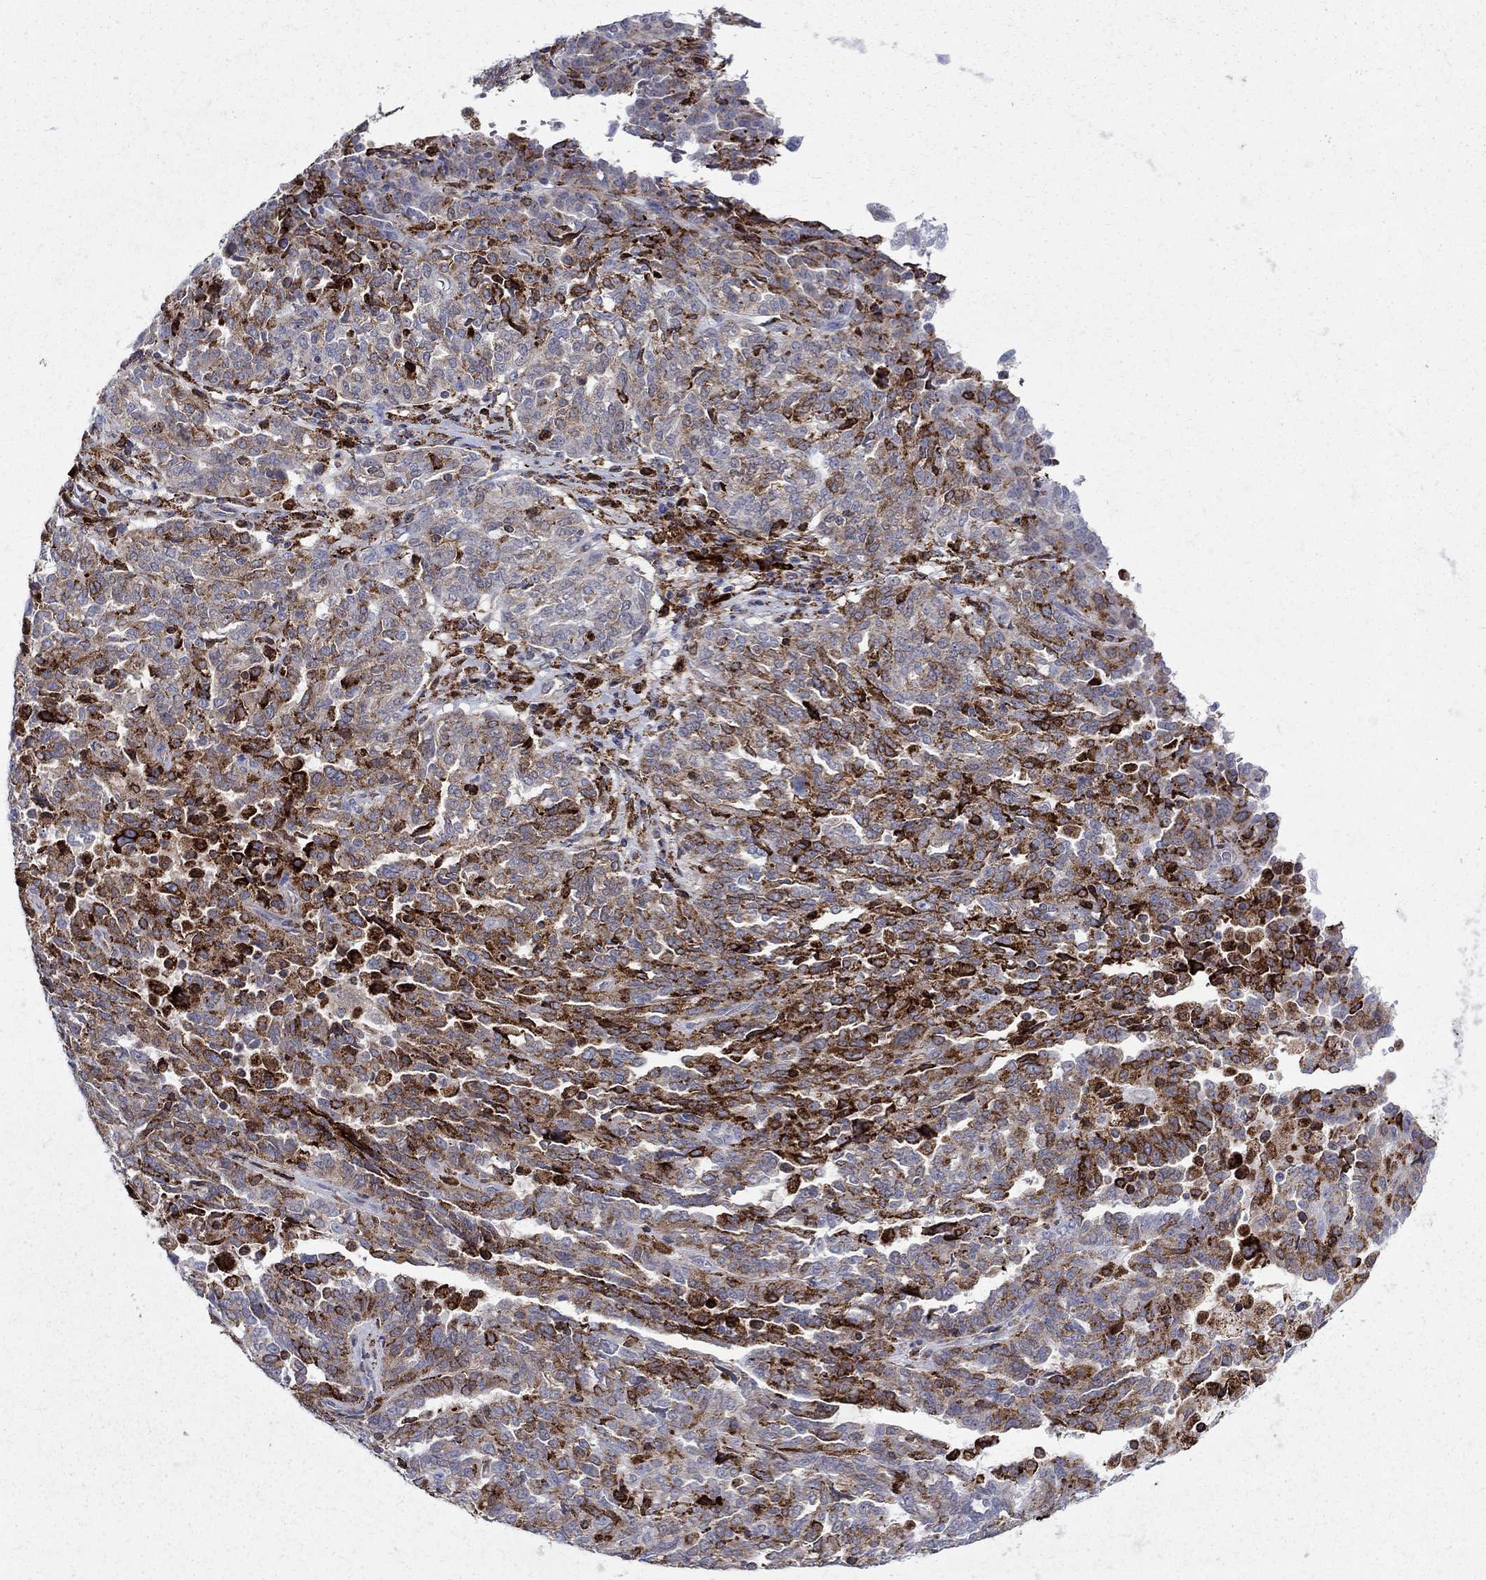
{"staining": {"intensity": "strong", "quantity": "25%-75%", "location": "cytoplasmic/membranous"}, "tissue": "ovarian cancer", "cell_type": "Tumor cells", "image_type": "cancer", "snomed": [{"axis": "morphology", "description": "Cystadenocarcinoma, serous, NOS"}, {"axis": "topography", "description": "Ovary"}], "caption": "Brown immunohistochemical staining in human ovarian cancer (serous cystadenocarcinoma) demonstrates strong cytoplasmic/membranous expression in about 25%-75% of tumor cells.", "gene": "CAB39L", "patient": {"sex": "female", "age": 67}}